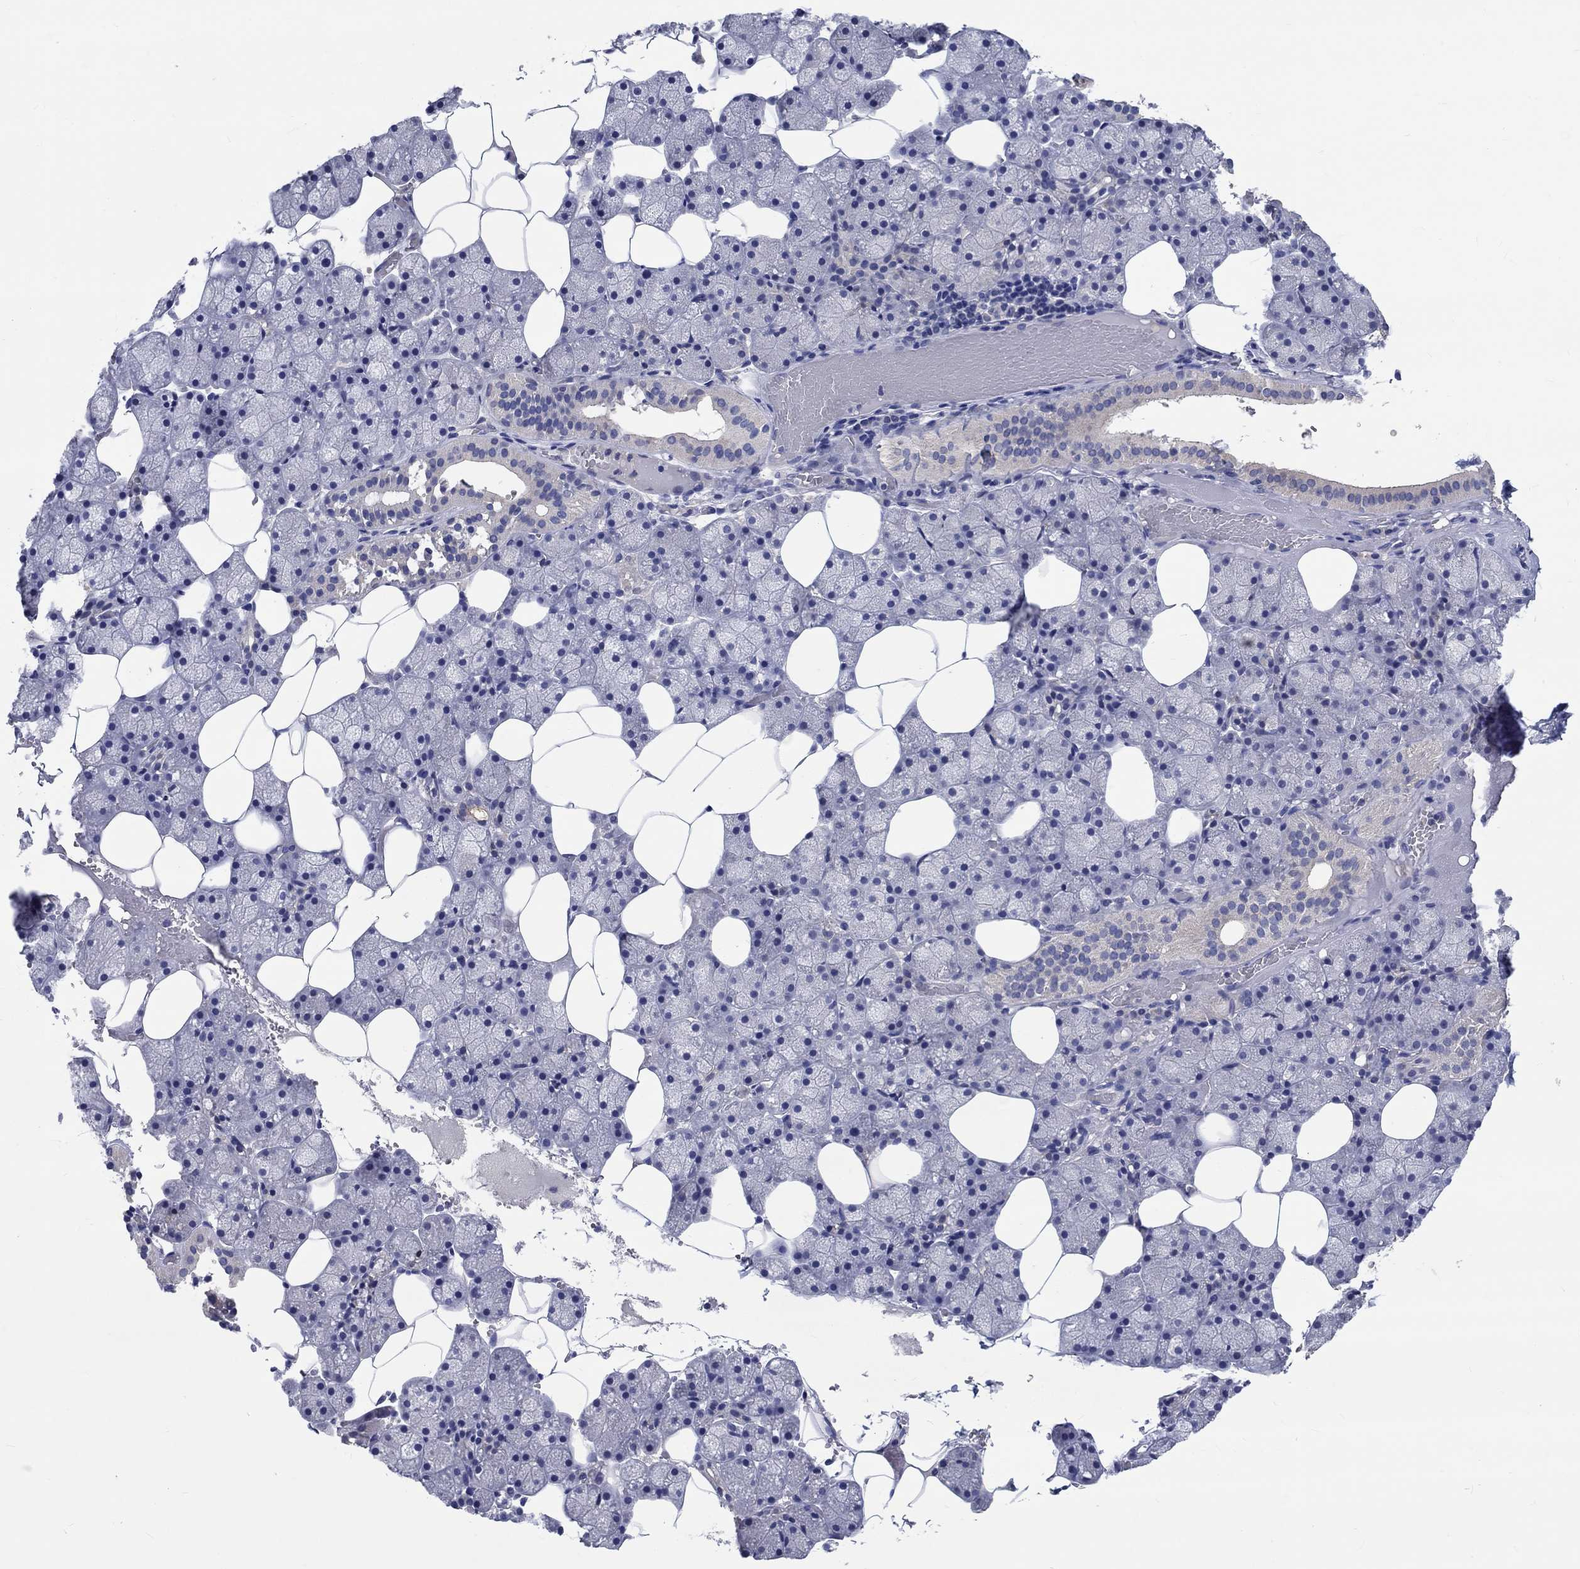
{"staining": {"intensity": "weak", "quantity": "<25%", "location": "cytoplasmic/membranous"}, "tissue": "salivary gland", "cell_type": "Glandular cells", "image_type": "normal", "snomed": [{"axis": "morphology", "description": "Normal tissue, NOS"}, {"axis": "topography", "description": "Salivary gland"}], "caption": "Histopathology image shows no significant protein positivity in glandular cells of unremarkable salivary gland.", "gene": "CHIT1", "patient": {"sex": "male", "age": 38}}